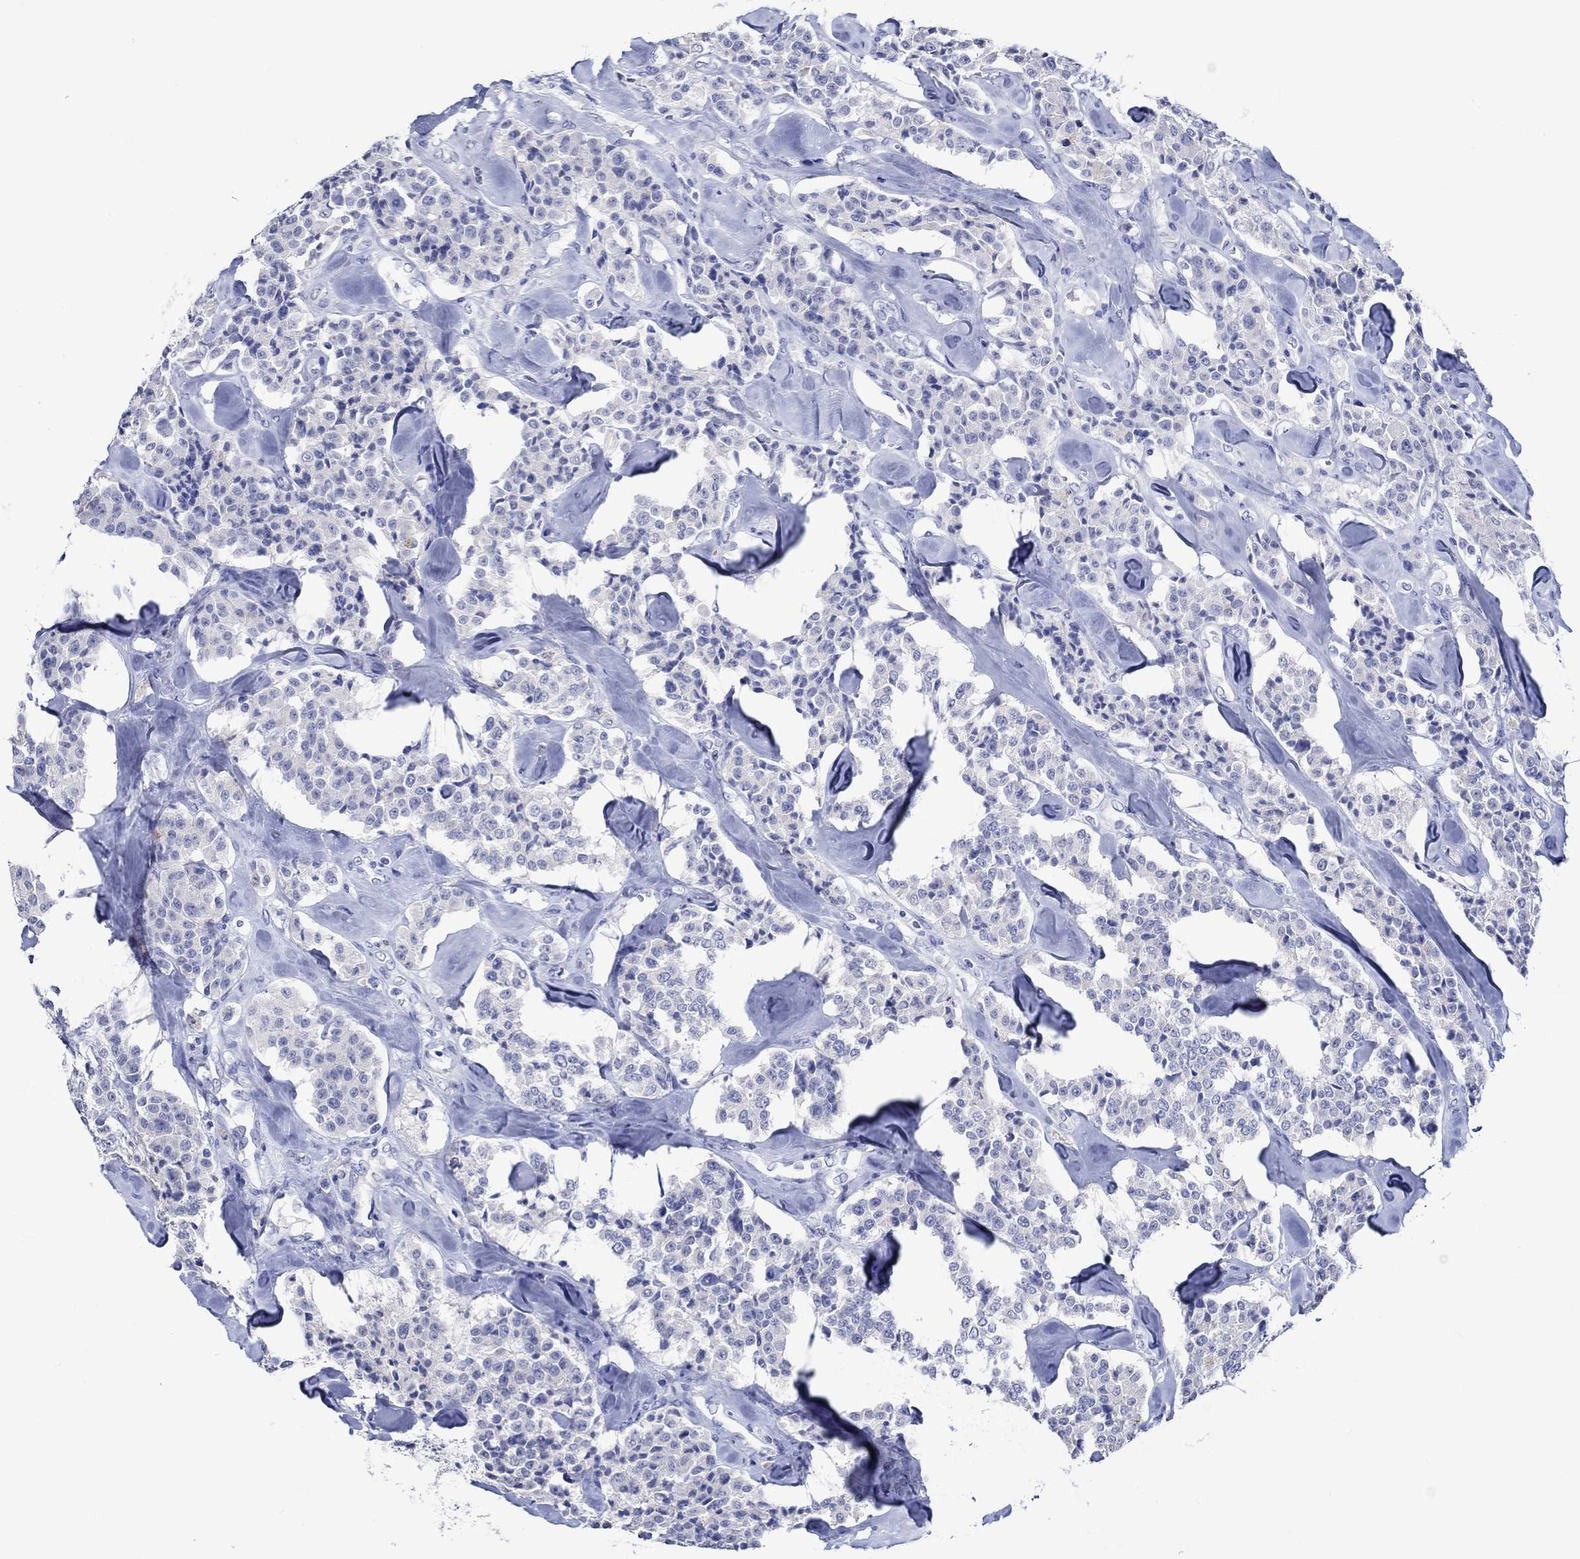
{"staining": {"intensity": "negative", "quantity": "none", "location": "none"}, "tissue": "carcinoid", "cell_type": "Tumor cells", "image_type": "cancer", "snomed": [{"axis": "morphology", "description": "Carcinoid, malignant, NOS"}, {"axis": "topography", "description": "Pancreas"}], "caption": "An image of human malignant carcinoid is negative for staining in tumor cells. (DAB IHC, high magnification).", "gene": "KLHL35", "patient": {"sex": "male", "age": 41}}